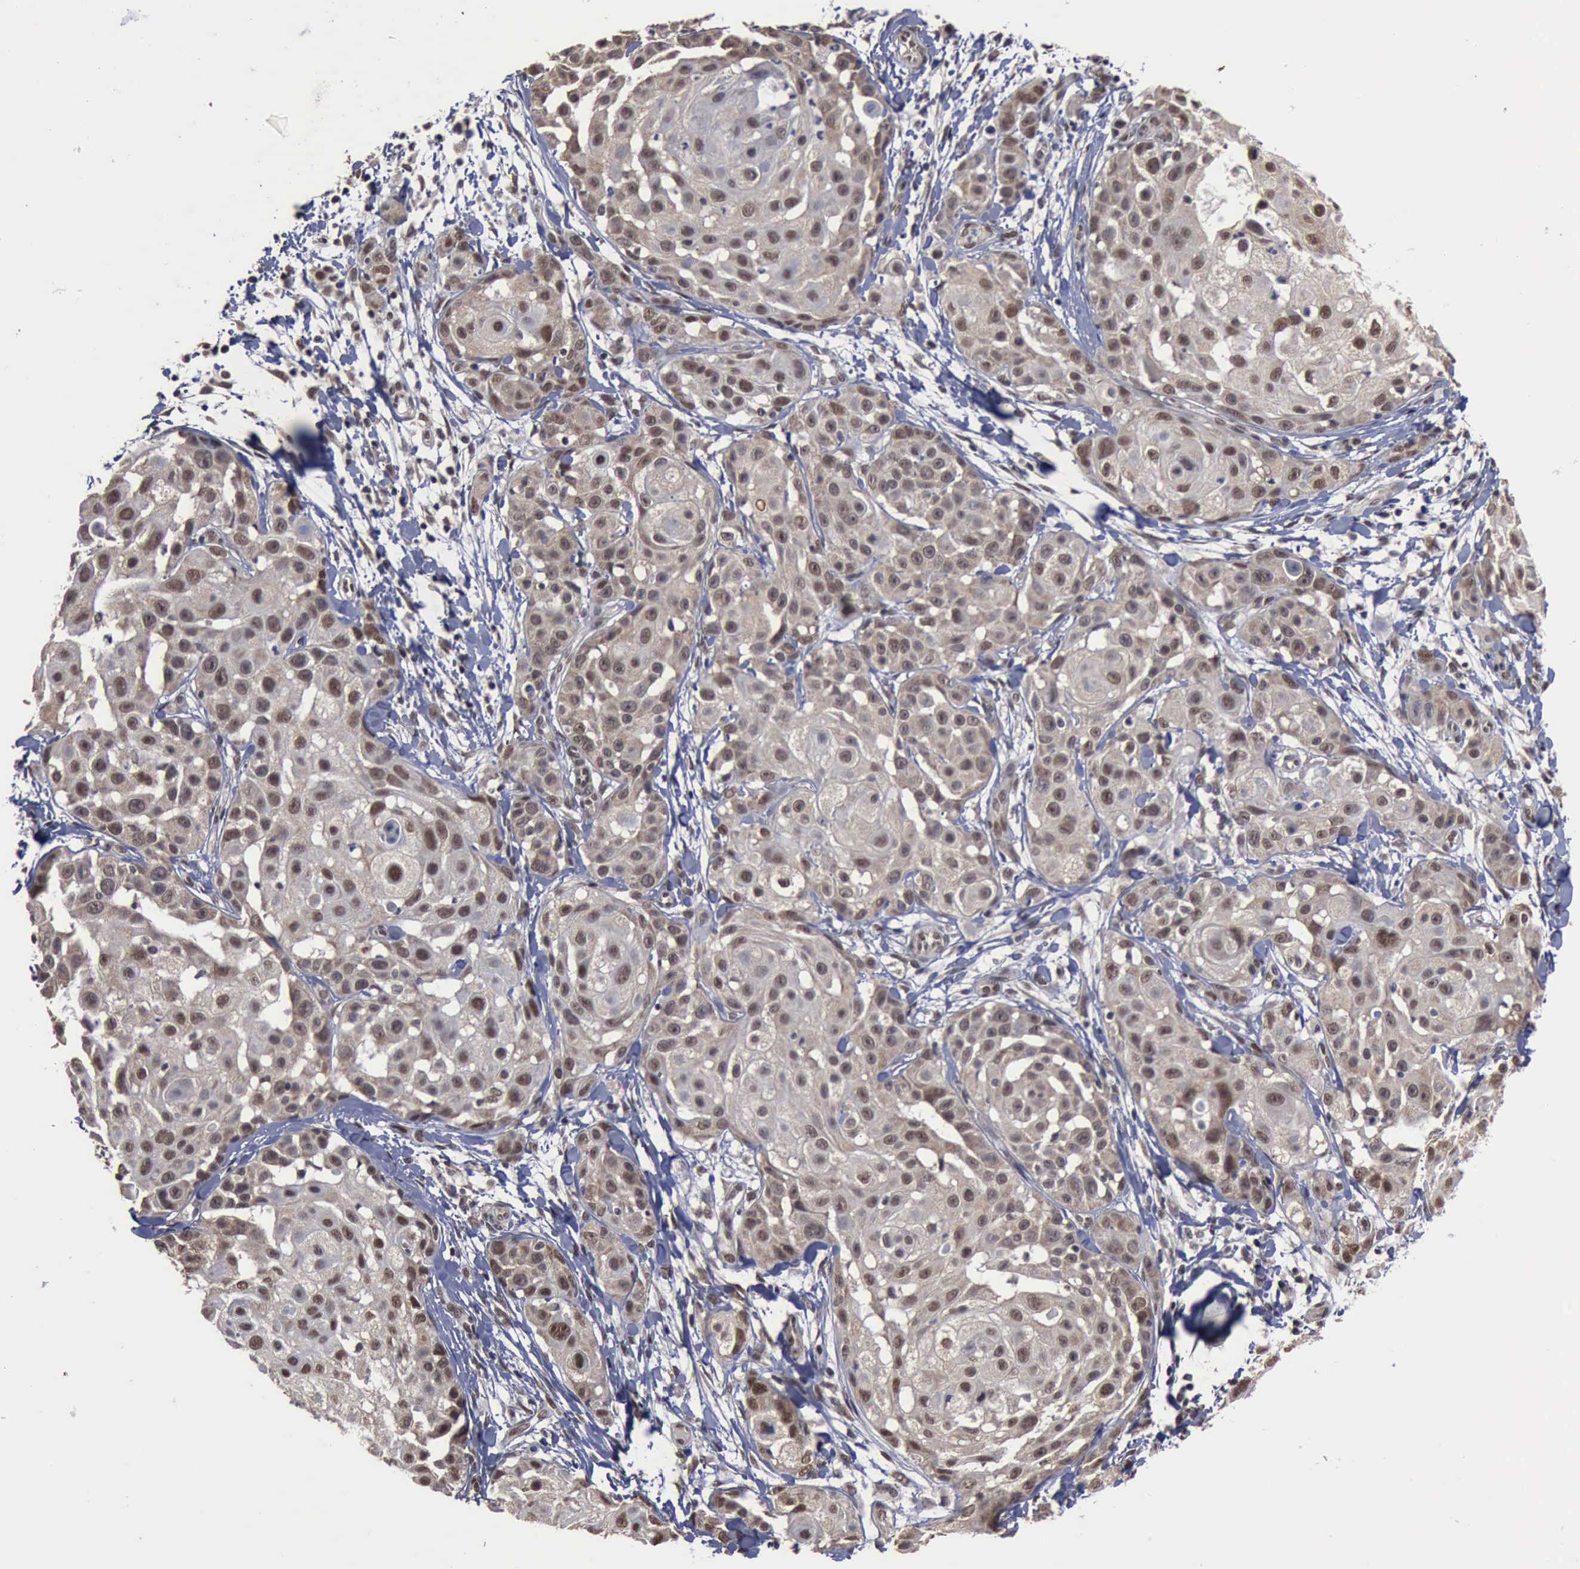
{"staining": {"intensity": "moderate", "quantity": "25%-75%", "location": "cytoplasmic/membranous,nuclear"}, "tissue": "skin cancer", "cell_type": "Tumor cells", "image_type": "cancer", "snomed": [{"axis": "morphology", "description": "Squamous cell carcinoma, NOS"}, {"axis": "topography", "description": "Skin"}], "caption": "Tumor cells reveal medium levels of moderate cytoplasmic/membranous and nuclear staining in approximately 25%-75% of cells in human skin cancer.", "gene": "RTCB", "patient": {"sex": "female", "age": 57}}